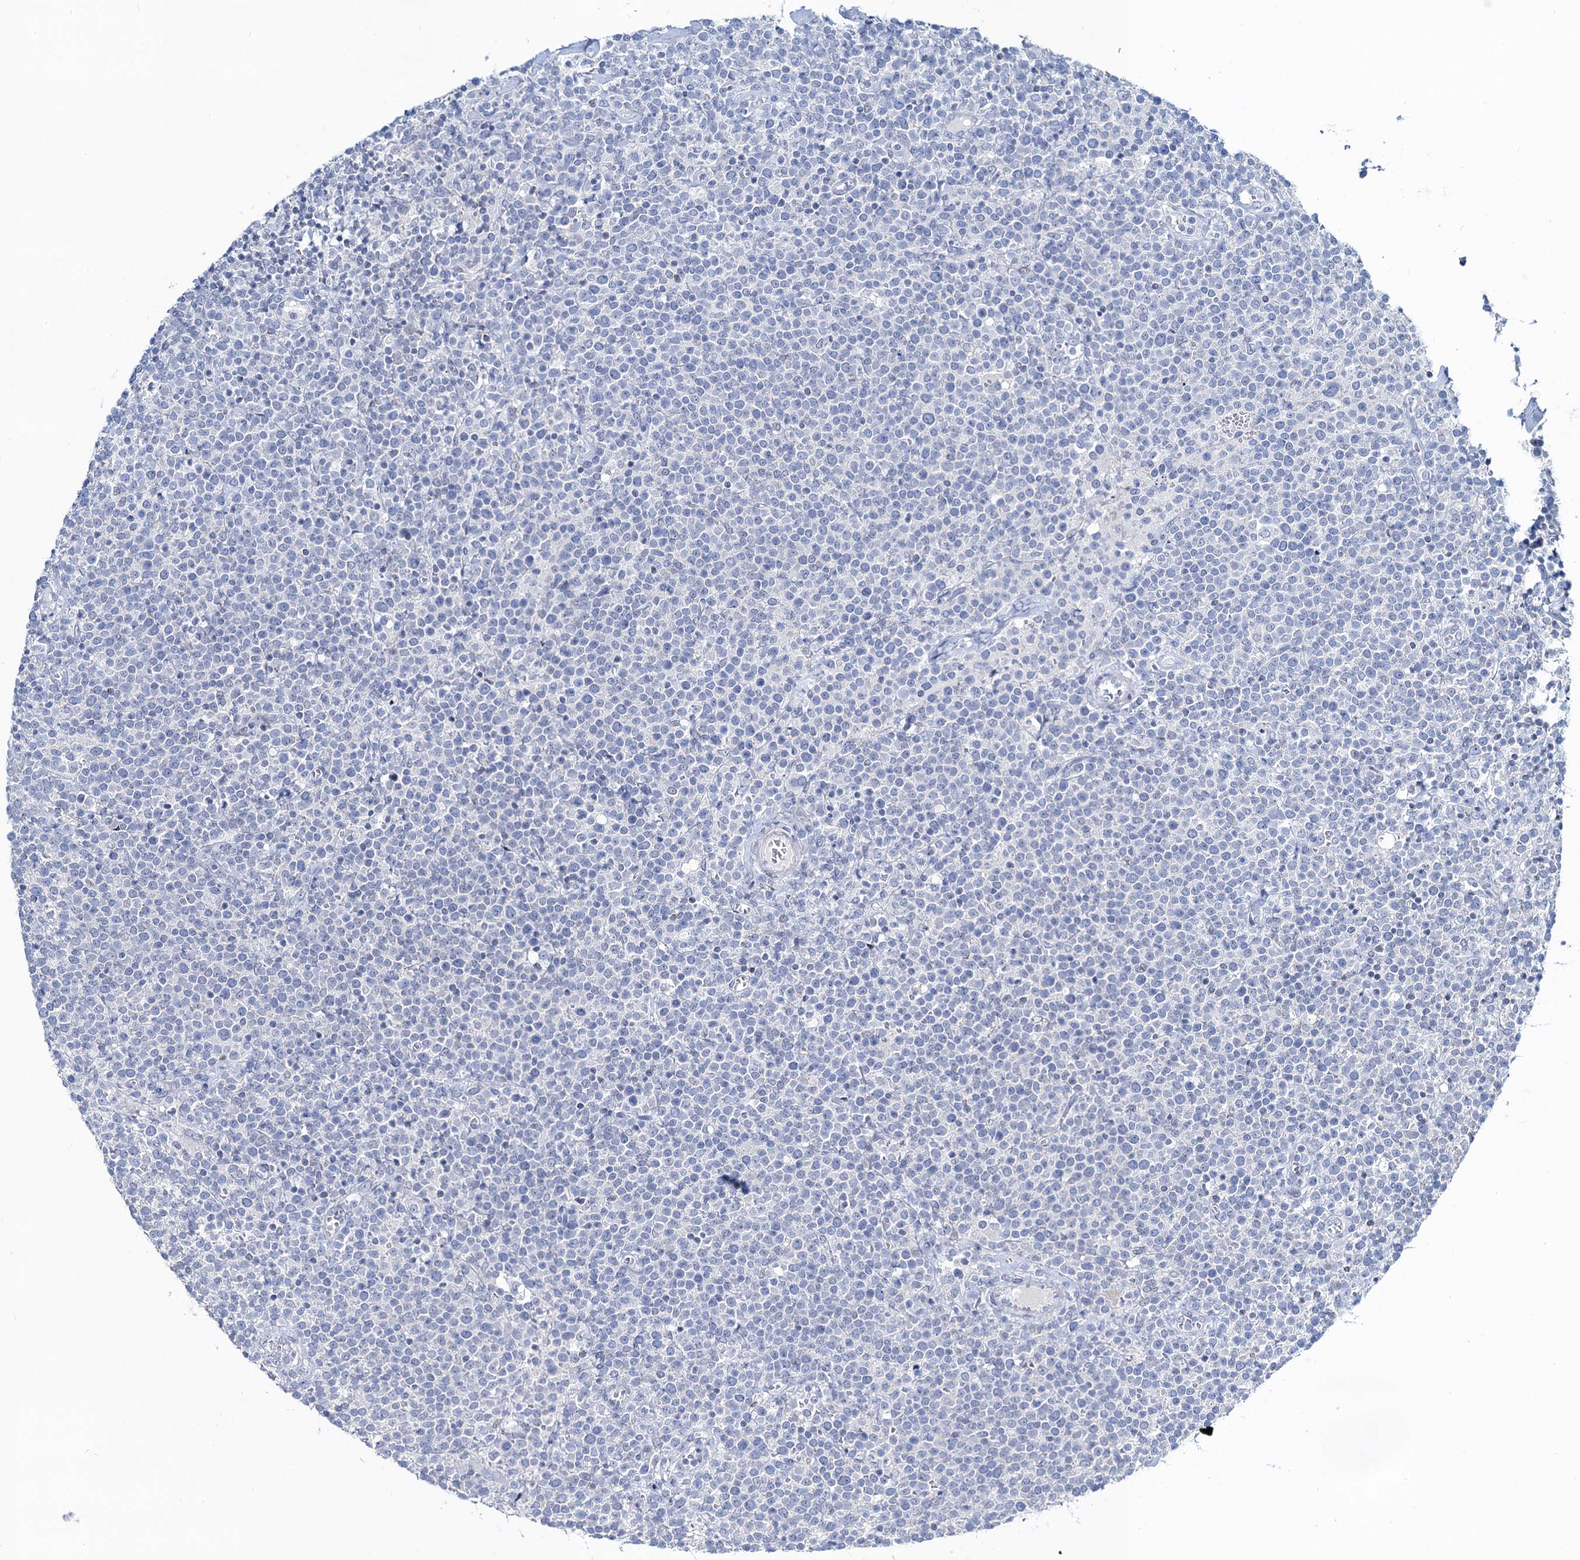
{"staining": {"intensity": "negative", "quantity": "none", "location": "none"}, "tissue": "lymphoma", "cell_type": "Tumor cells", "image_type": "cancer", "snomed": [{"axis": "morphology", "description": "Malignant lymphoma, non-Hodgkin's type, High grade"}, {"axis": "topography", "description": "Lymph node"}], "caption": "Tumor cells are negative for brown protein staining in malignant lymphoma, non-Hodgkin's type (high-grade). (Stains: DAB (3,3'-diaminobenzidine) IHC with hematoxylin counter stain, Microscopy: brightfield microscopy at high magnification).", "gene": "TOX3", "patient": {"sex": "male", "age": 61}}